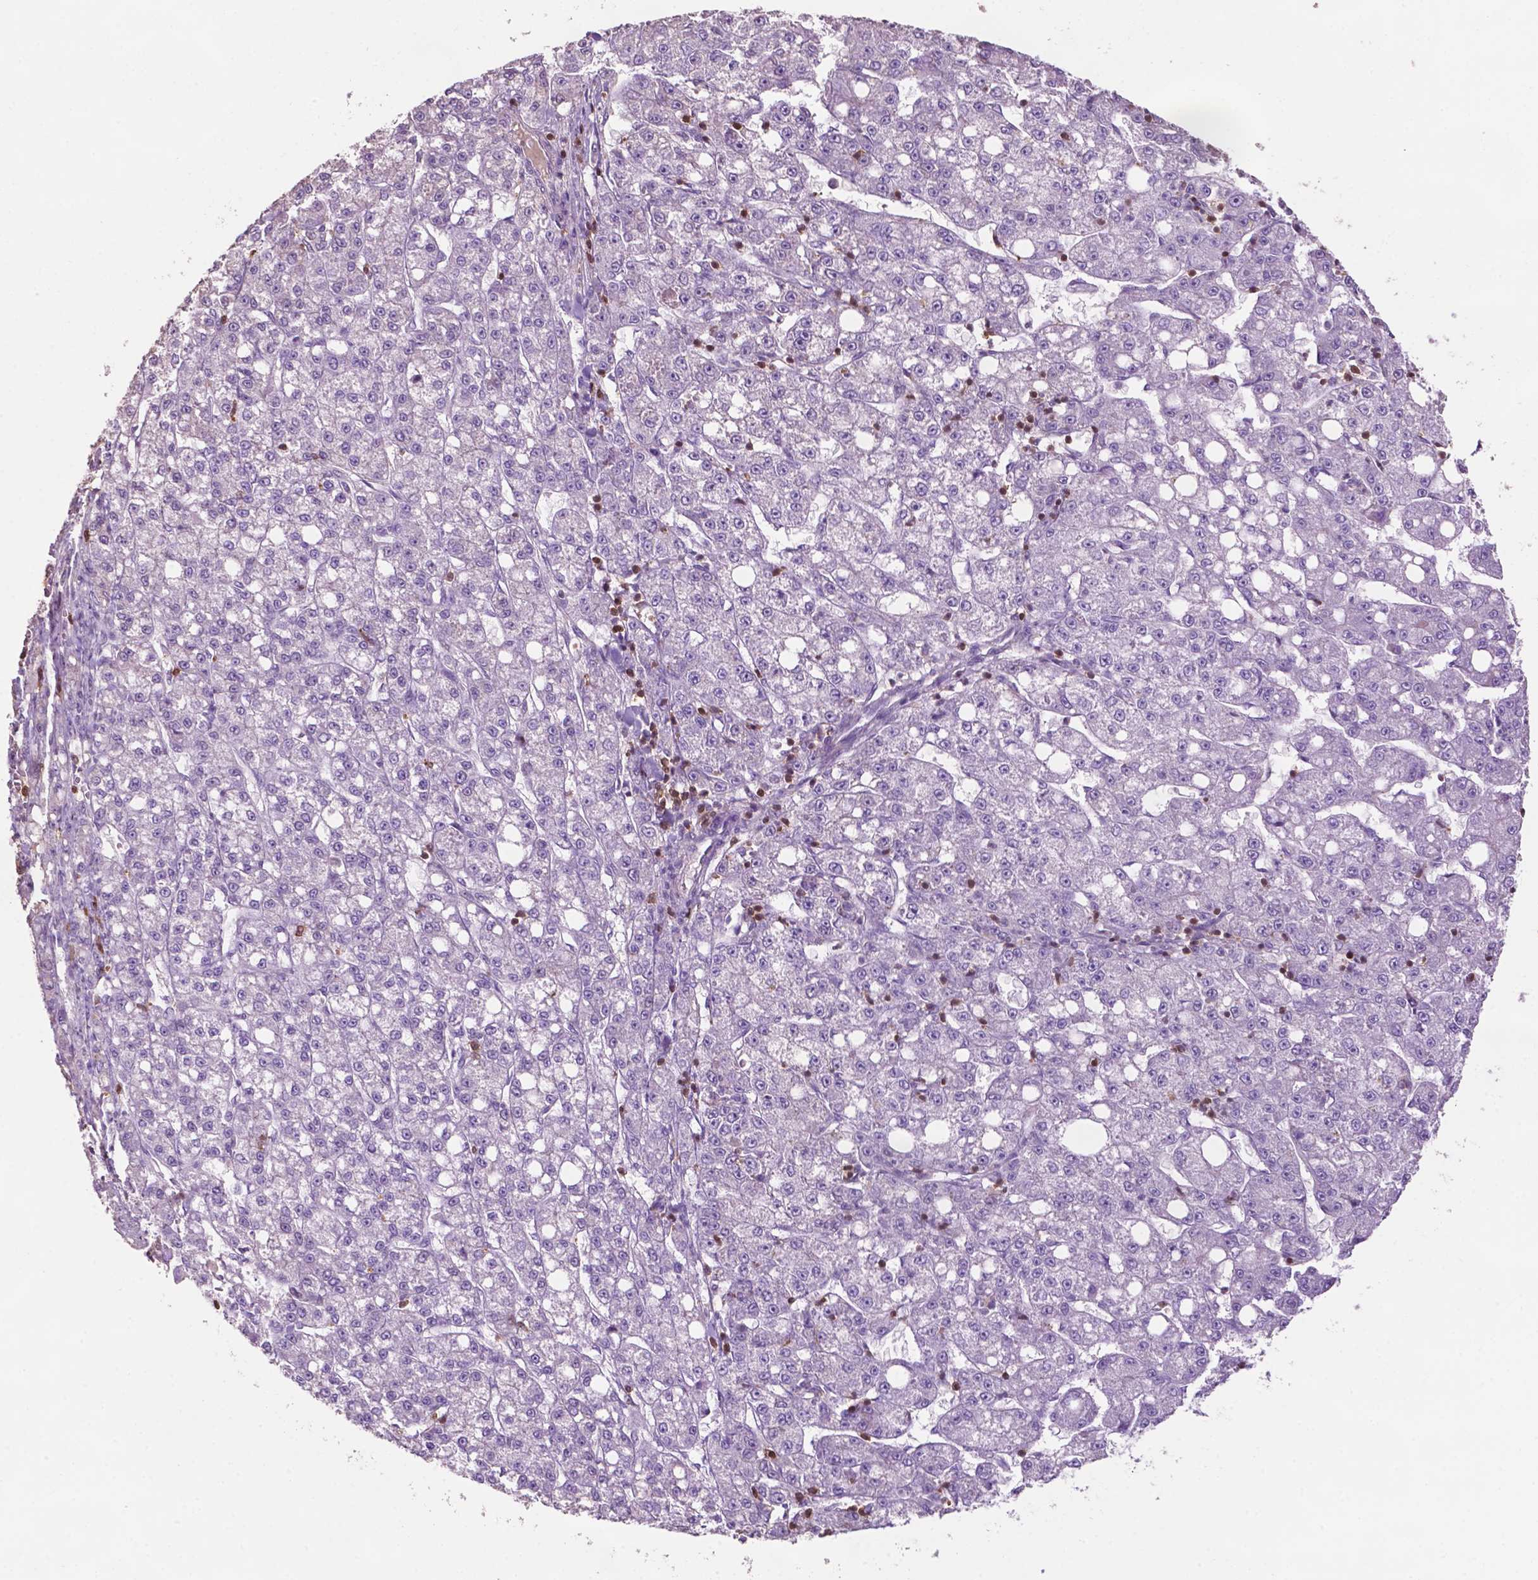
{"staining": {"intensity": "negative", "quantity": "none", "location": "none"}, "tissue": "liver cancer", "cell_type": "Tumor cells", "image_type": "cancer", "snomed": [{"axis": "morphology", "description": "Carcinoma, Hepatocellular, NOS"}, {"axis": "topography", "description": "Liver"}], "caption": "This is a image of immunohistochemistry staining of liver cancer (hepatocellular carcinoma), which shows no expression in tumor cells.", "gene": "TBC1D10C", "patient": {"sex": "female", "age": 65}}